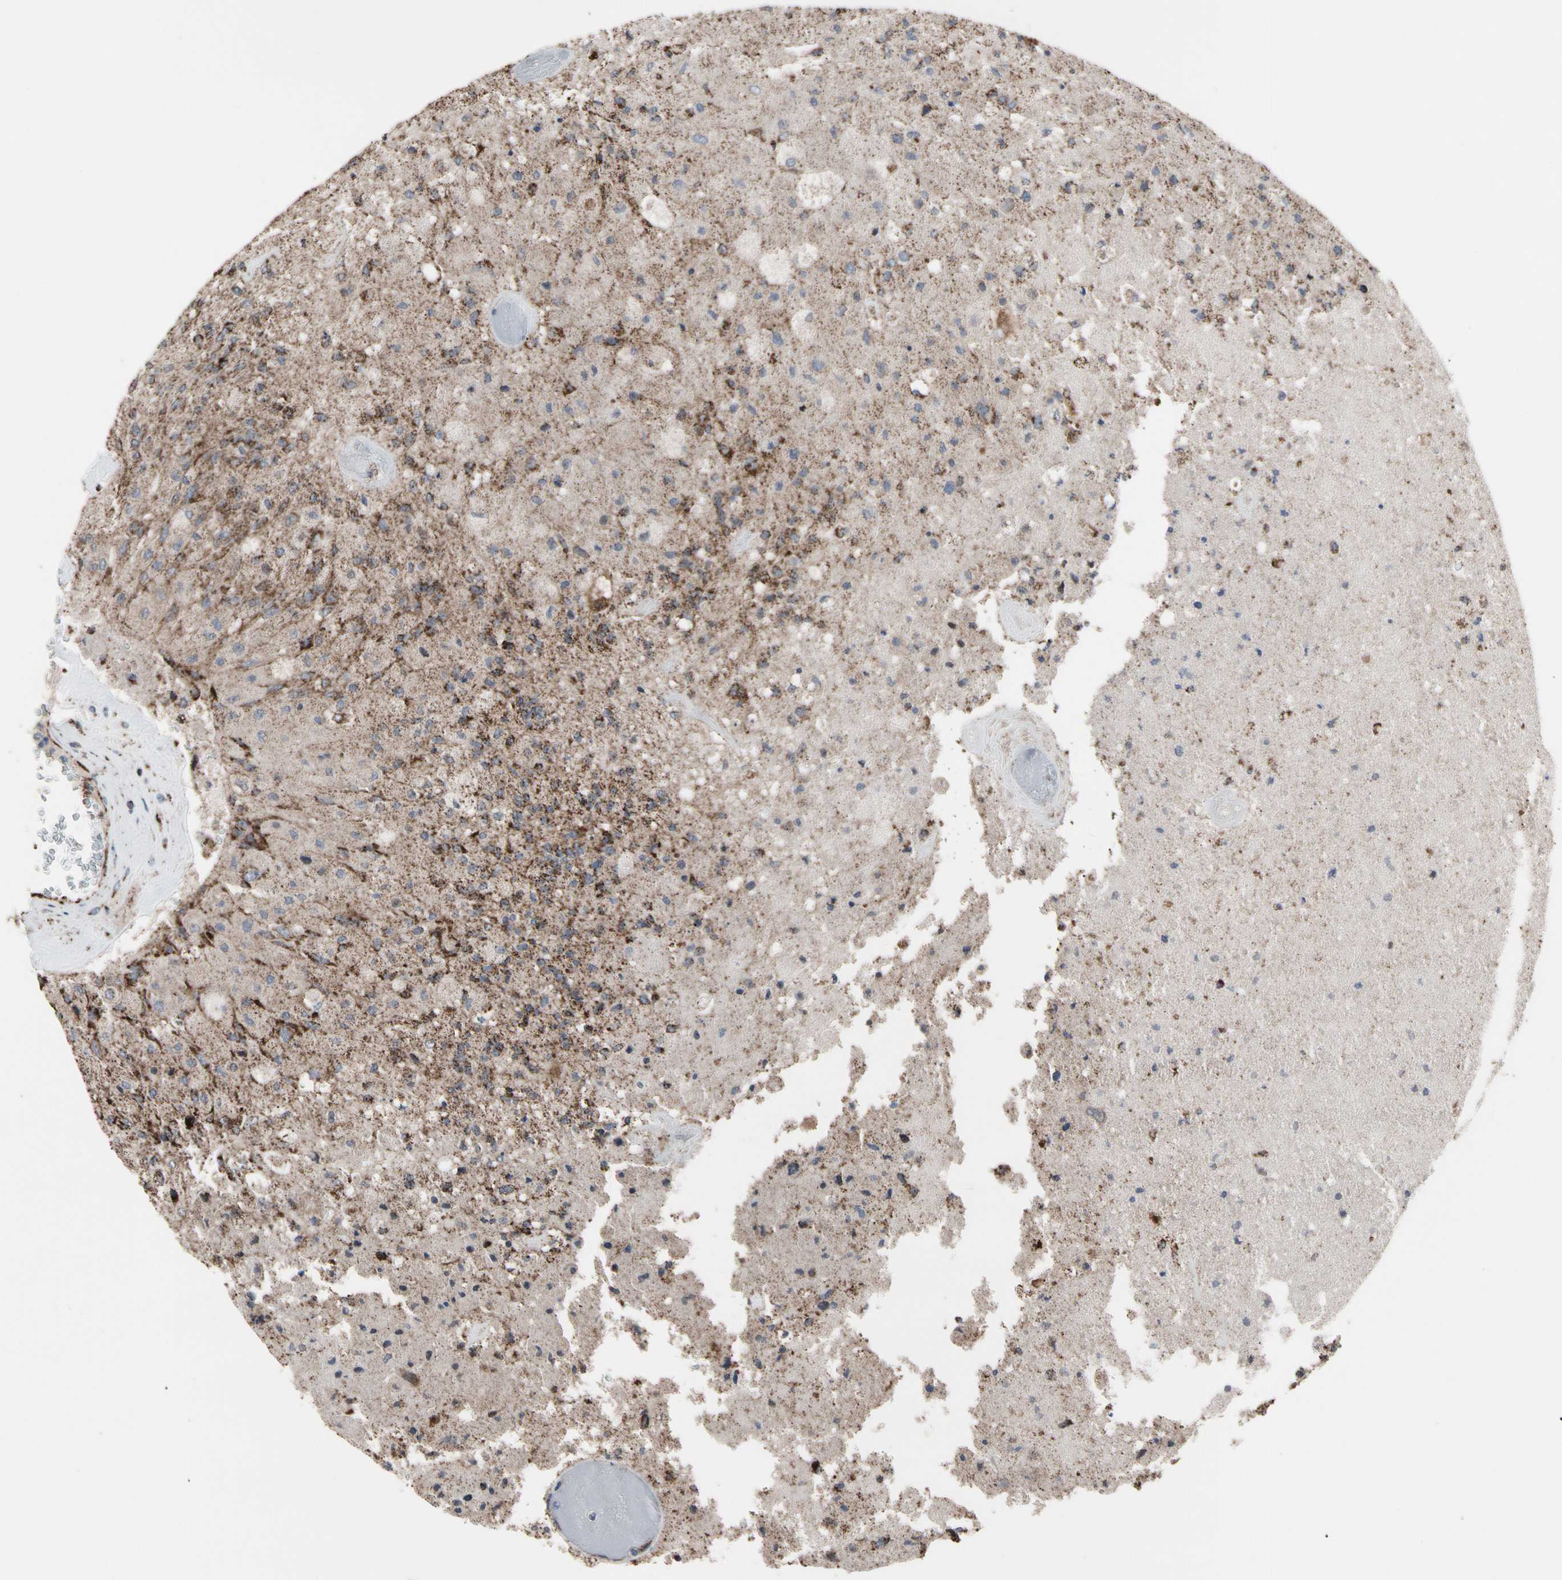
{"staining": {"intensity": "moderate", "quantity": ">75%", "location": "cytoplasmic/membranous"}, "tissue": "glioma", "cell_type": "Tumor cells", "image_type": "cancer", "snomed": [{"axis": "morphology", "description": "Normal tissue, NOS"}, {"axis": "morphology", "description": "Glioma, malignant, High grade"}, {"axis": "topography", "description": "Cerebral cortex"}], "caption": "Tumor cells display medium levels of moderate cytoplasmic/membranous expression in about >75% of cells in glioma. Using DAB (3,3'-diaminobenzidine) (brown) and hematoxylin (blue) stains, captured at high magnification using brightfield microscopy.", "gene": "FAM110B", "patient": {"sex": "male", "age": 77}}